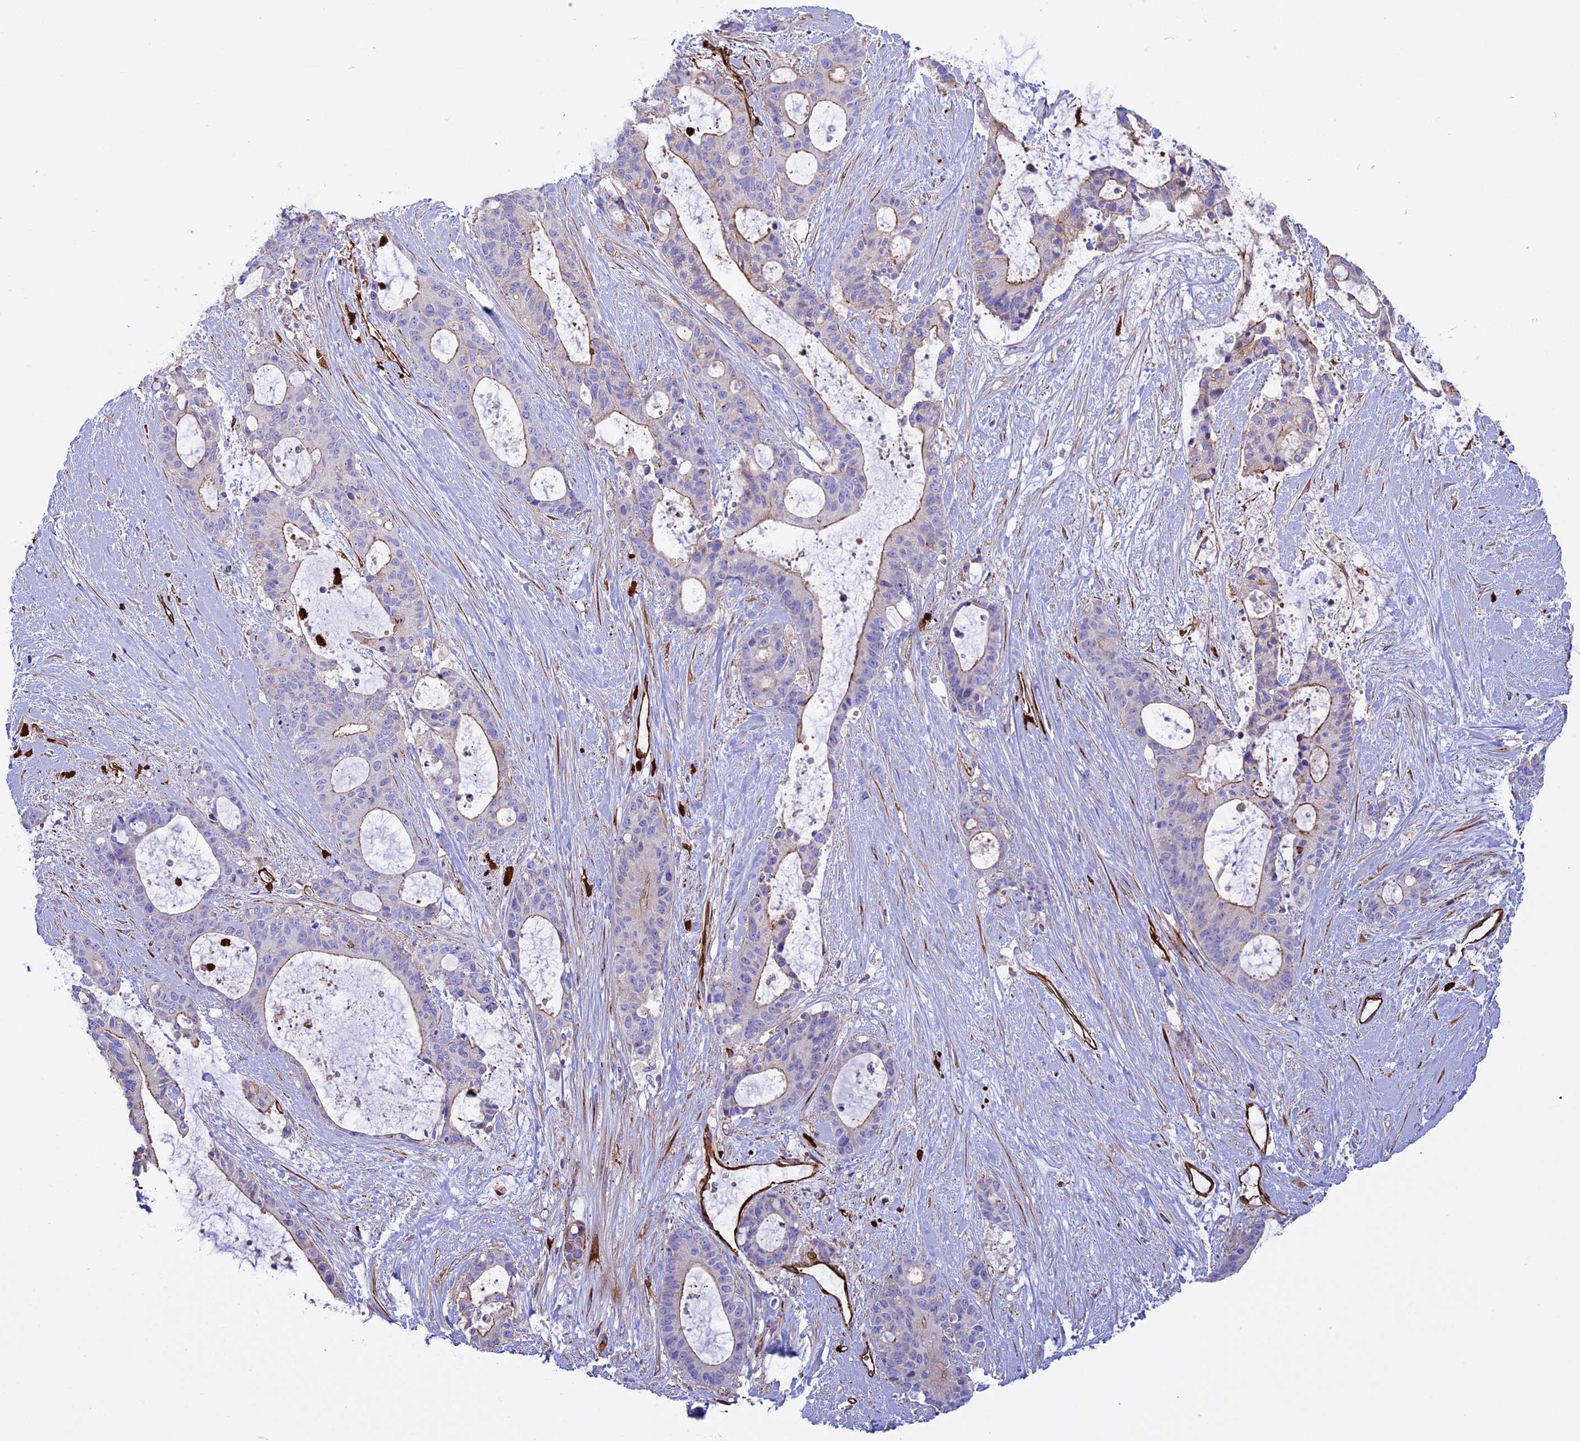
{"staining": {"intensity": "weak", "quantity": "<25%", "location": "cytoplasmic/membranous"}, "tissue": "liver cancer", "cell_type": "Tumor cells", "image_type": "cancer", "snomed": [{"axis": "morphology", "description": "Normal tissue, NOS"}, {"axis": "morphology", "description": "Cholangiocarcinoma"}, {"axis": "topography", "description": "Liver"}, {"axis": "topography", "description": "Peripheral nerve tissue"}], "caption": "DAB immunohistochemical staining of human cholangiocarcinoma (liver) displays no significant staining in tumor cells.", "gene": "CD99L2", "patient": {"sex": "female", "age": 73}}